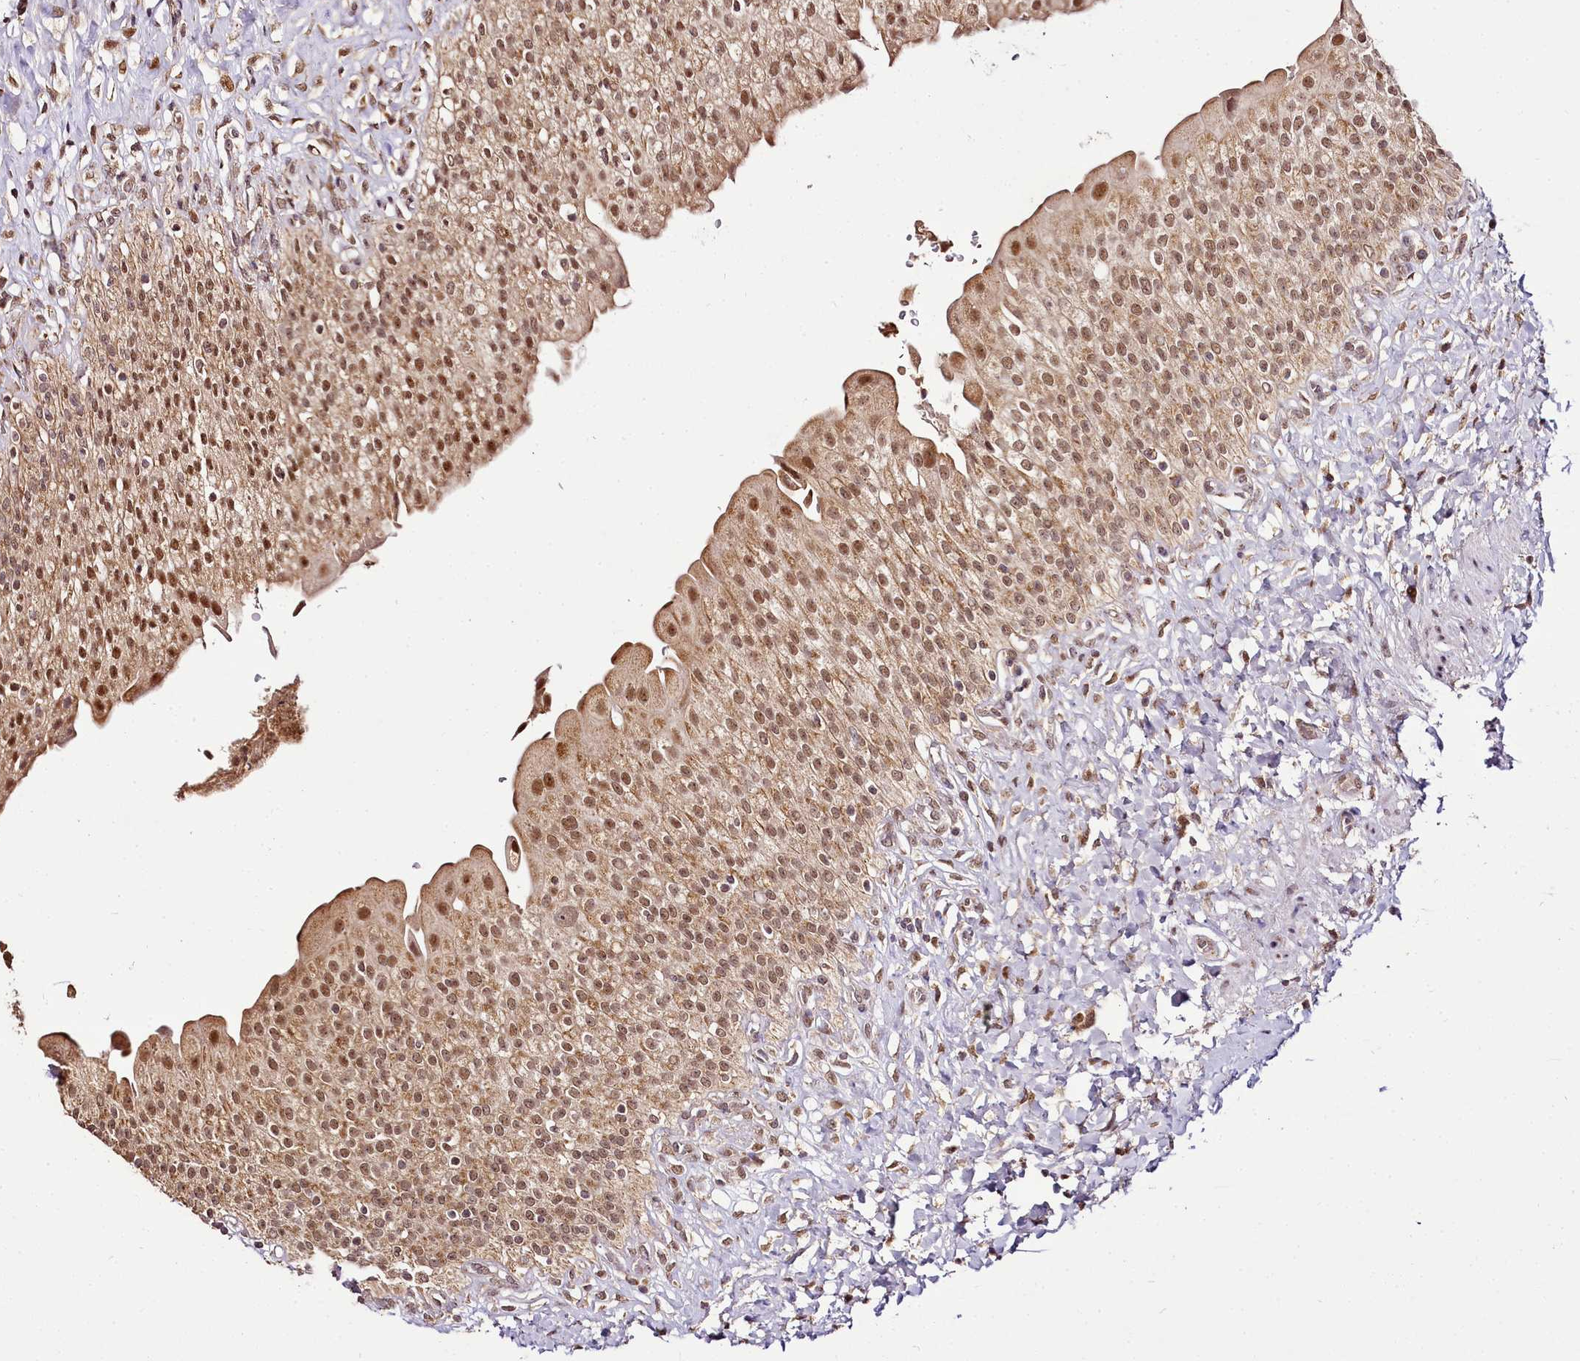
{"staining": {"intensity": "moderate", "quantity": ">75%", "location": "cytoplasmic/membranous,nuclear"}, "tissue": "urinary bladder", "cell_type": "Urothelial cells", "image_type": "normal", "snomed": [{"axis": "morphology", "description": "Normal tissue, NOS"}, {"axis": "morphology", "description": "Inflammation, NOS"}, {"axis": "topography", "description": "Urinary bladder"}], "caption": "Brown immunohistochemical staining in benign human urinary bladder shows moderate cytoplasmic/membranous,nuclear staining in approximately >75% of urothelial cells. (DAB IHC with brightfield microscopy, high magnification).", "gene": "EDIL3", "patient": {"sex": "male", "age": 64}}